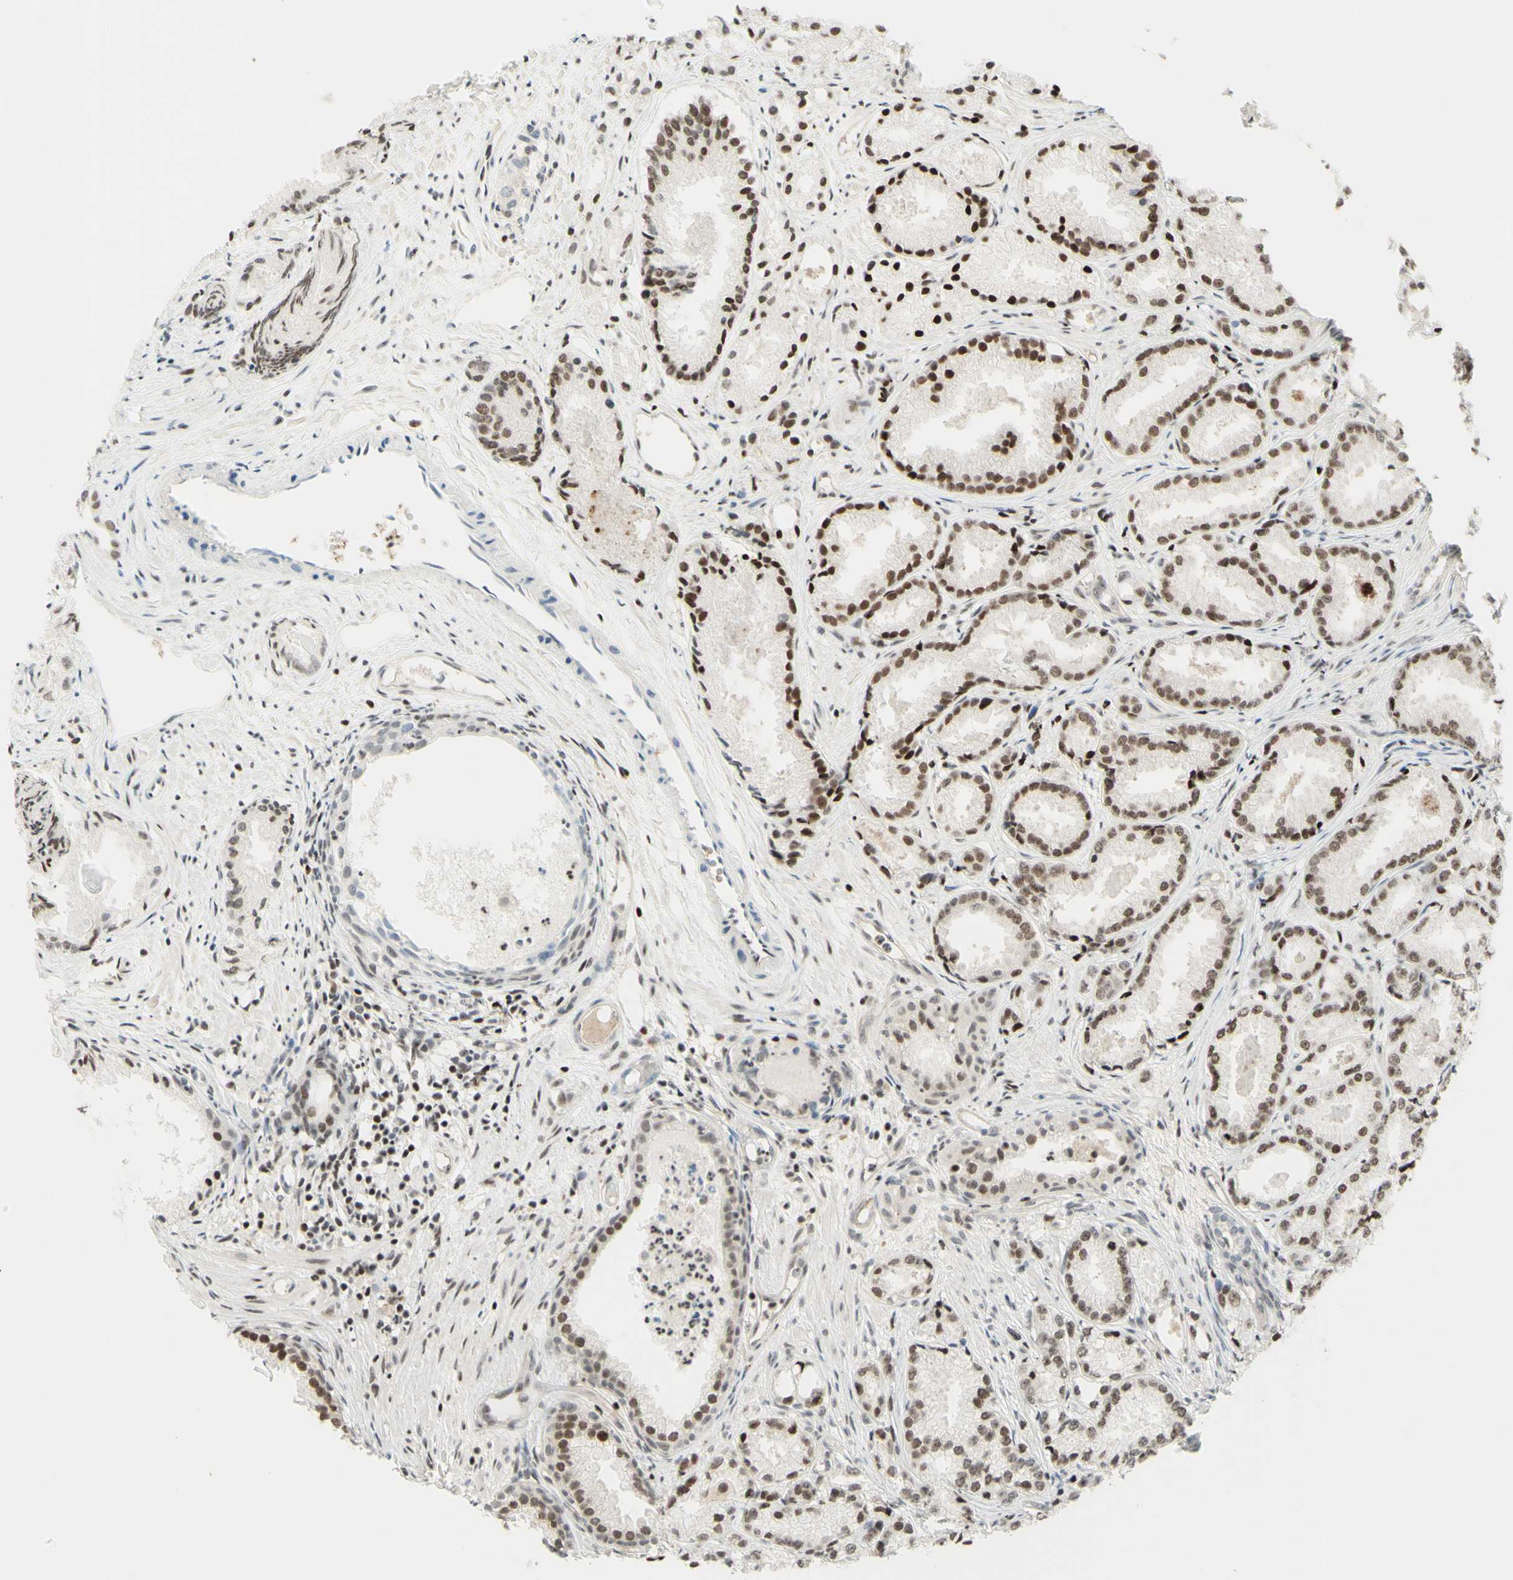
{"staining": {"intensity": "strong", "quantity": "25%-75%", "location": "nuclear"}, "tissue": "prostate cancer", "cell_type": "Tumor cells", "image_type": "cancer", "snomed": [{"axis": "morphology", "description": "Adenocarcinoma, Low grade"}, {"axis": "topography", "description": "Prostate"}], "caption": "Prostate cancer stained with a protein marker exhibits strong staining in tumor cells.", "gene": "CDKL5", "patient": {"sex": "male", "age": 72}}